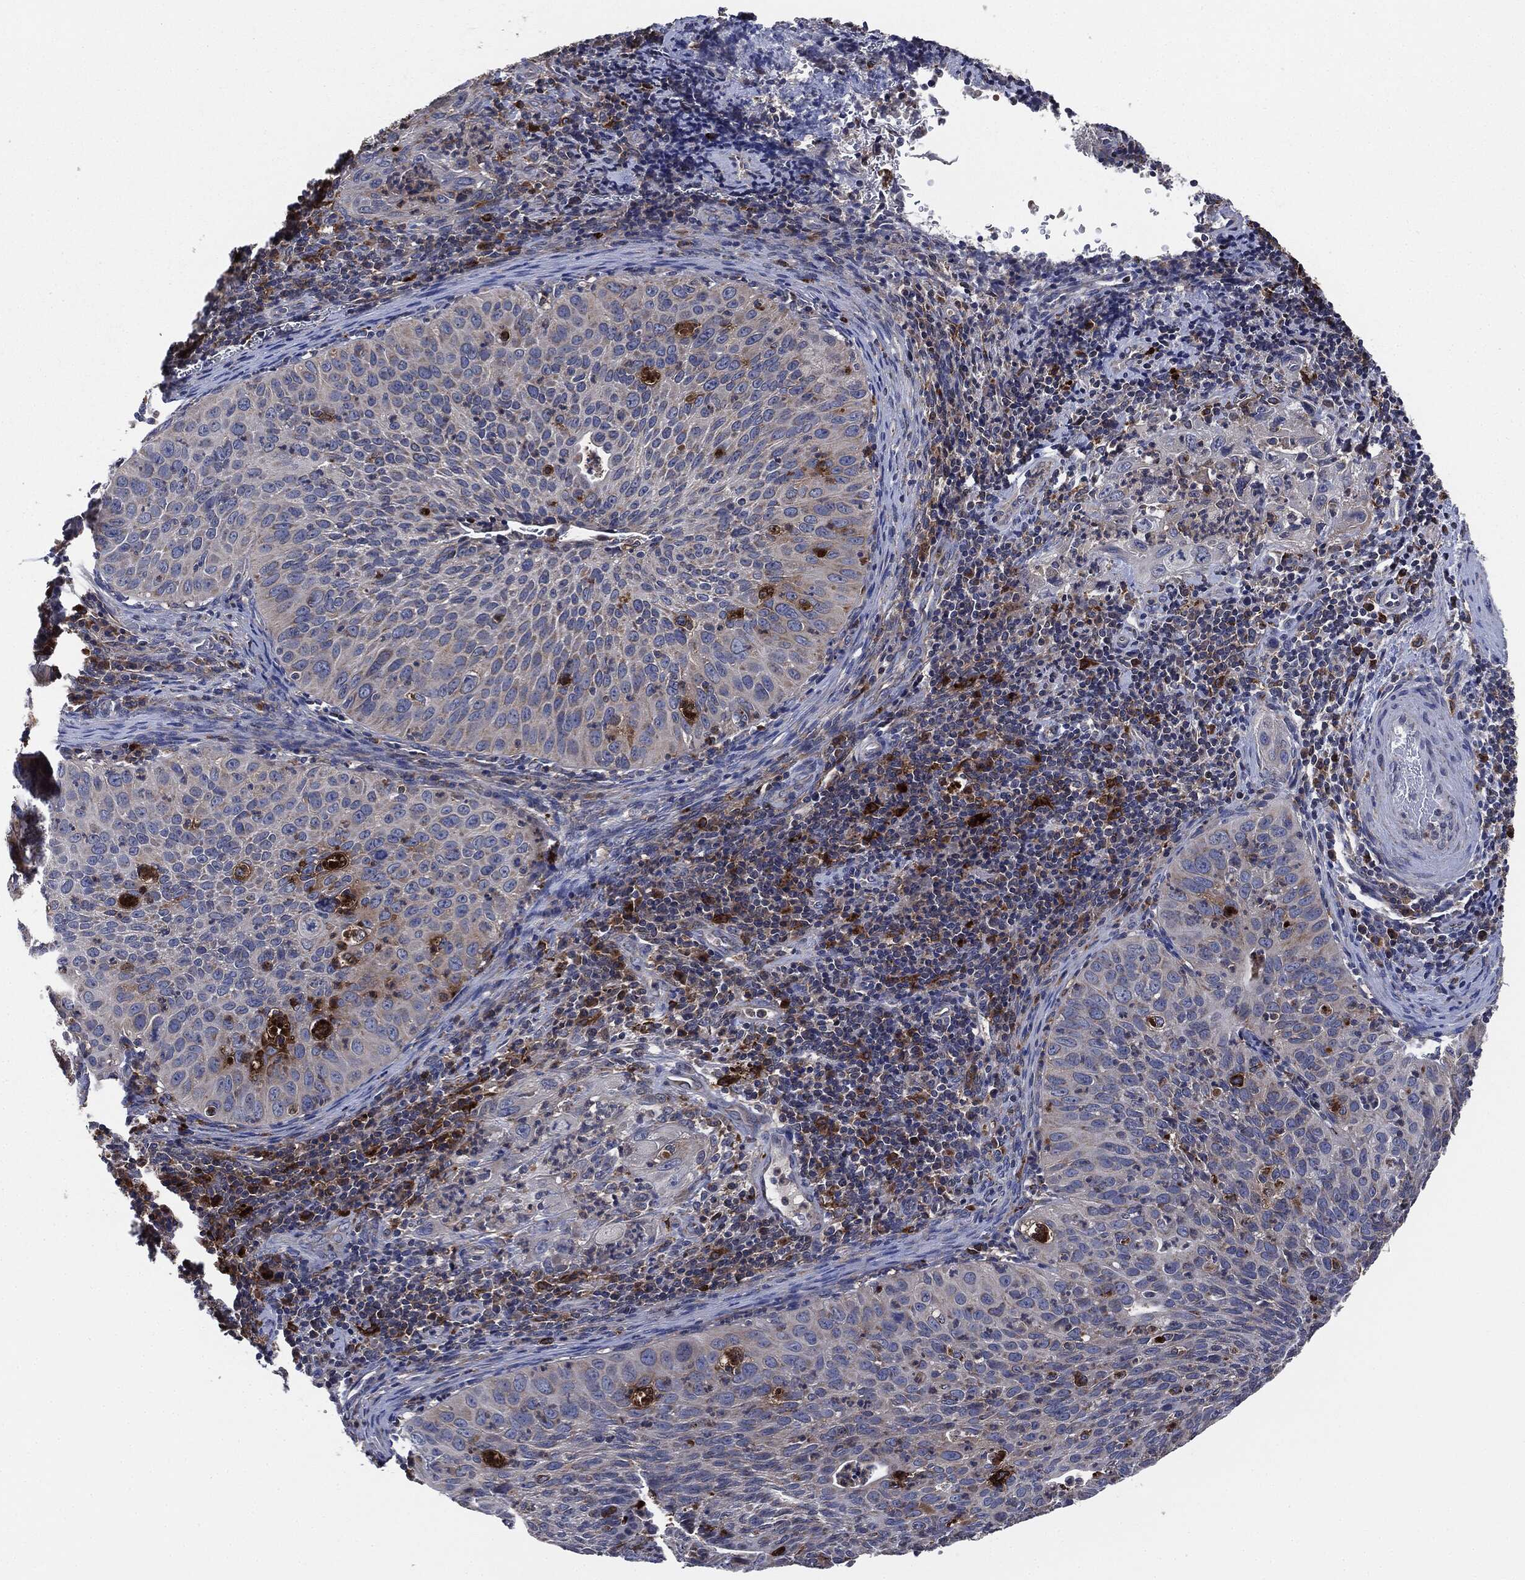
{"staining": {"intensity": "moderate", "quantity": "<25%", "location": "cytoplasmic/membranous"}, "tissue": "cervical cancer", "cell_type": "Tumor cells", "image_type": "cancer", "snomed": [{"axis": "morphology", "description": "Squamous cell carcinoma, NOS"}, {"axis": "topography", "description": "Cervix"}], "caption": "High-magnification brightfield microscopy of cervical cancer (squamous cell carcinoma) stained with DAB (brown) and counterstained with hematoxylin (blue). tumor cells exhibit moderate cytoplasmic/membranous staining is present in about<25% of cells.", "gene": "TMEM11", "patient": {"sex": "female", "age": 26}}